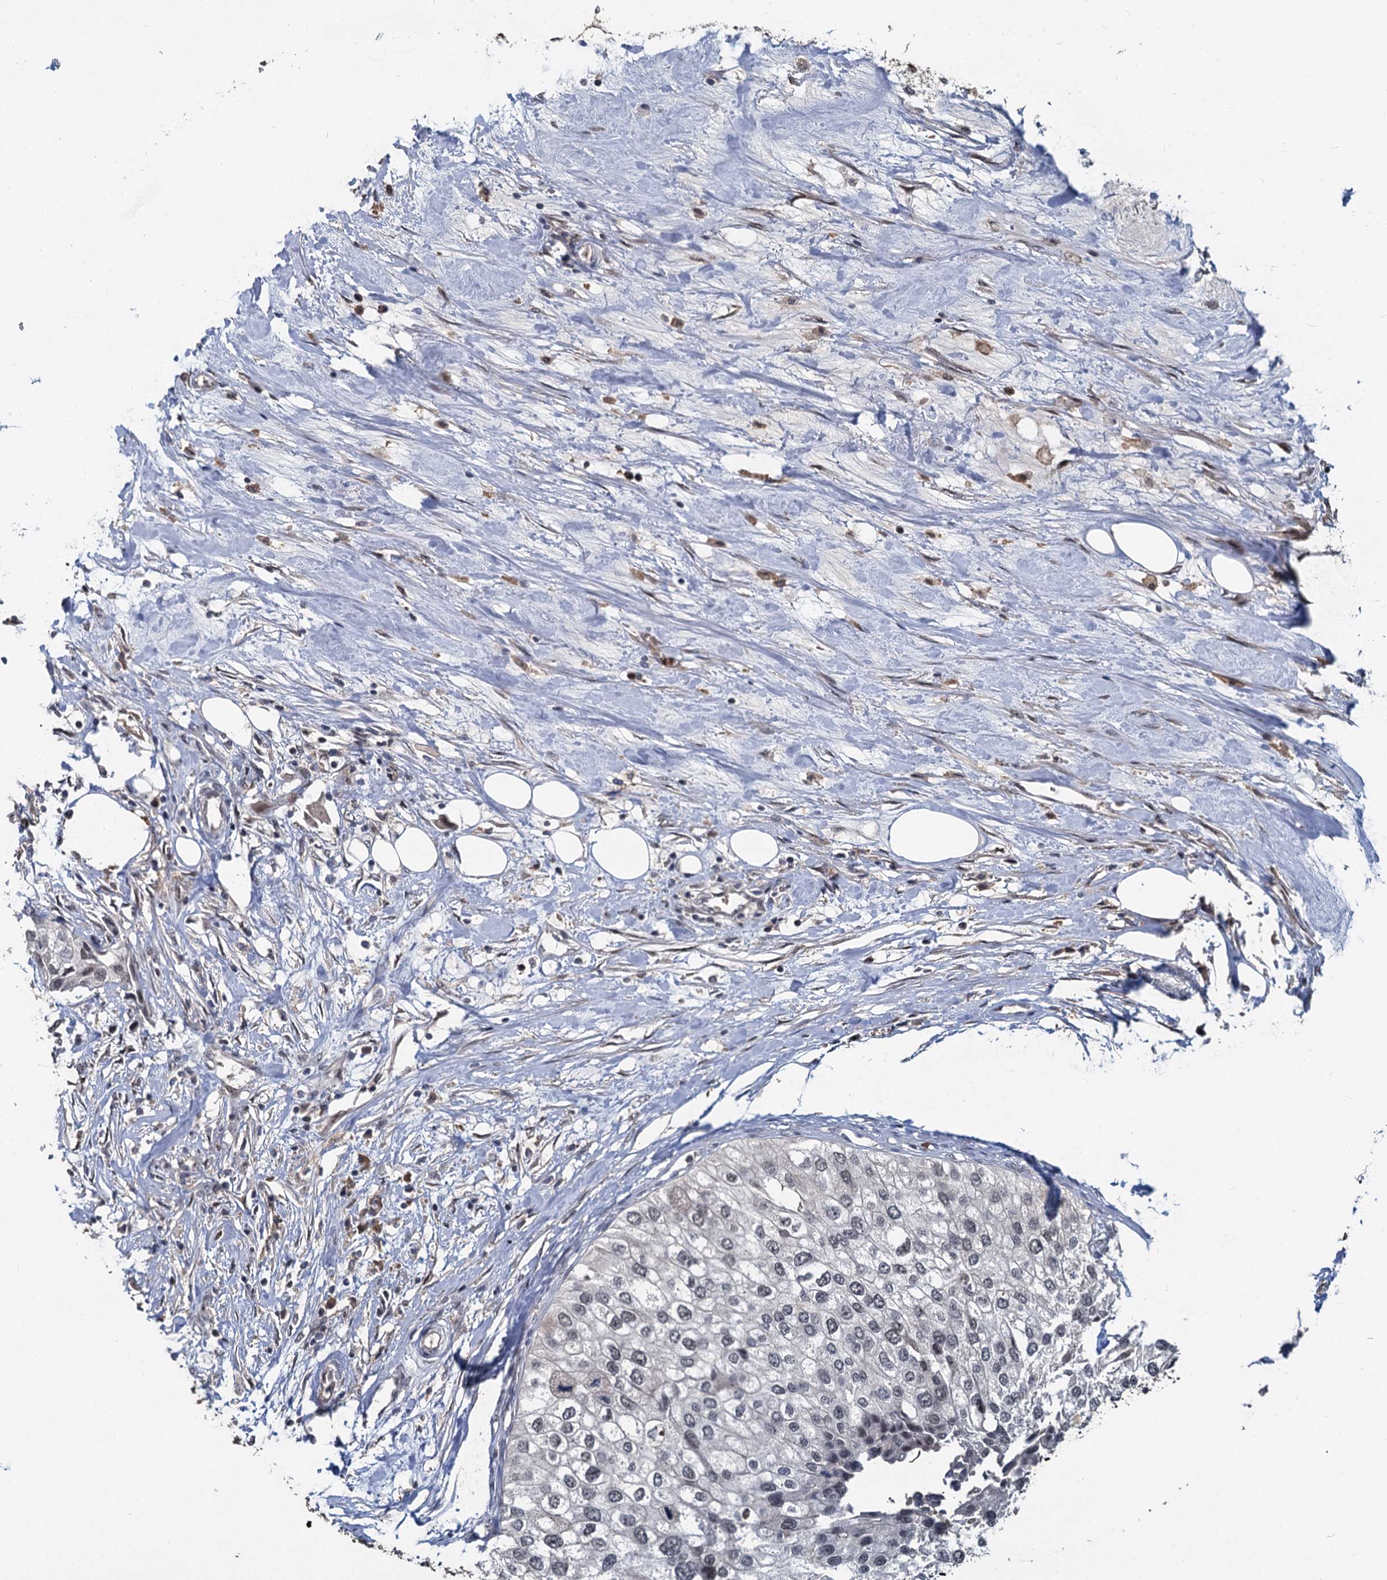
{"staining": {"intensity": "weak", "quantity": "<25%", "location": "nuclear"}, "tissue": "urothelial cancer", "cell_type": "Tumor cells", "image_type": "cancer", "snomed": [{"axis": "morphology", "description": "Urothelial carcinoma, High grade"}, {"axis": "topography", "description": "Urinary bladder"}], "caption": "The histopathology image reveals no significant staining in tumor cells of urothelial cancer. (Brightfield microscopy of DAB (3,3'-diaminobenzidine) immunohistochemistry (IHC) at high magnification).", "gene": "FANCI", "patient": {"sex": "male", "age": 64}}